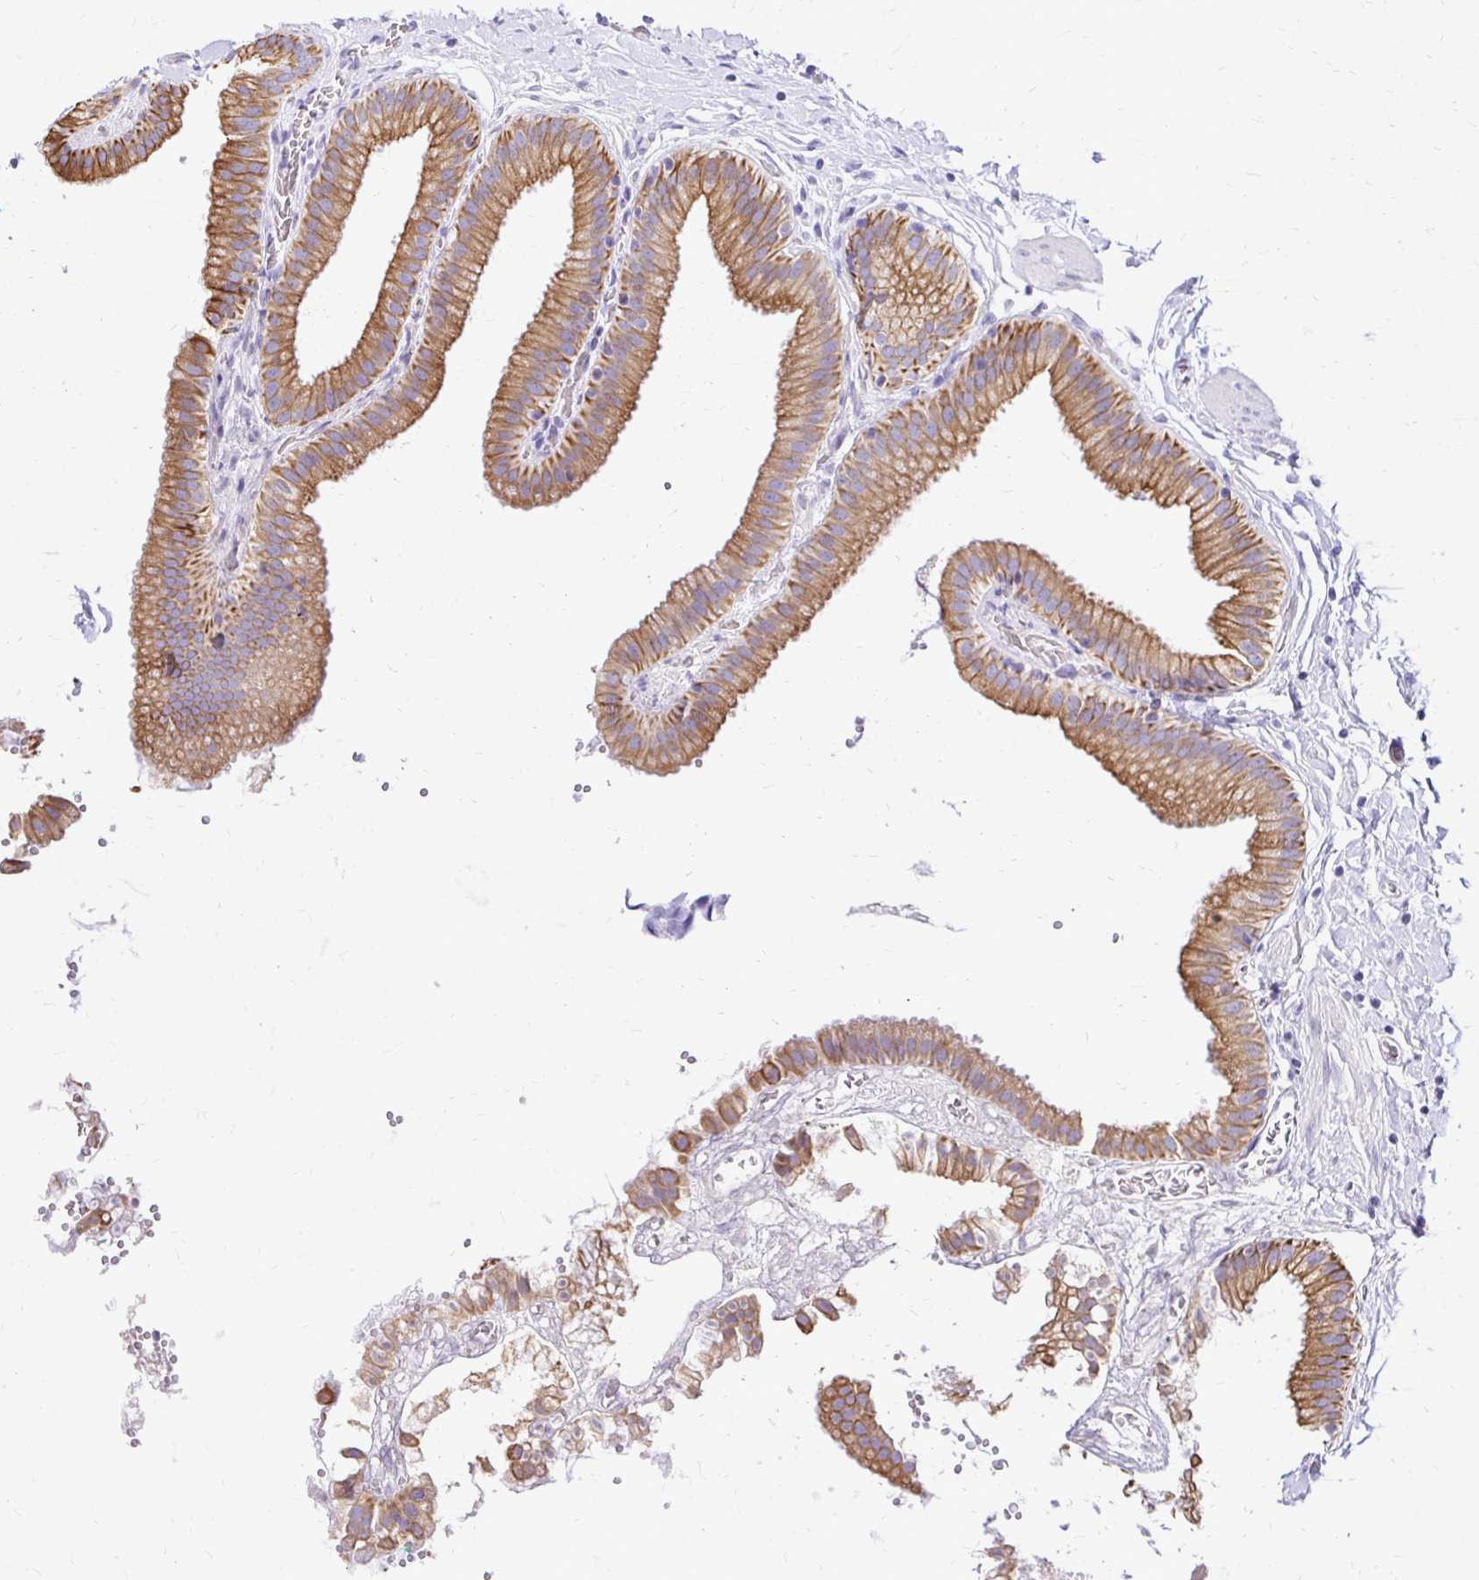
{"staining": {"intensity": "moderate", "quantity": ">75%", "location": "cytoplasmic/membranous"}, "tissue": "gallbladder", "cell_type": "Glandular cells", "image_type": "normal", "snomed": [{"axis": "morphology", "description": "Normal tissue, NOS"}, {"axis": "topography", "description": "Gallbladder"}], "caption": "Immunohistochemistry of benign gallbladder reveals medium levels of moderate cytoplasmic/membranous staining in about >75% of glandular cells.", "gene": "TAF1D", "patient": {"sex": "female", "age": 63}}